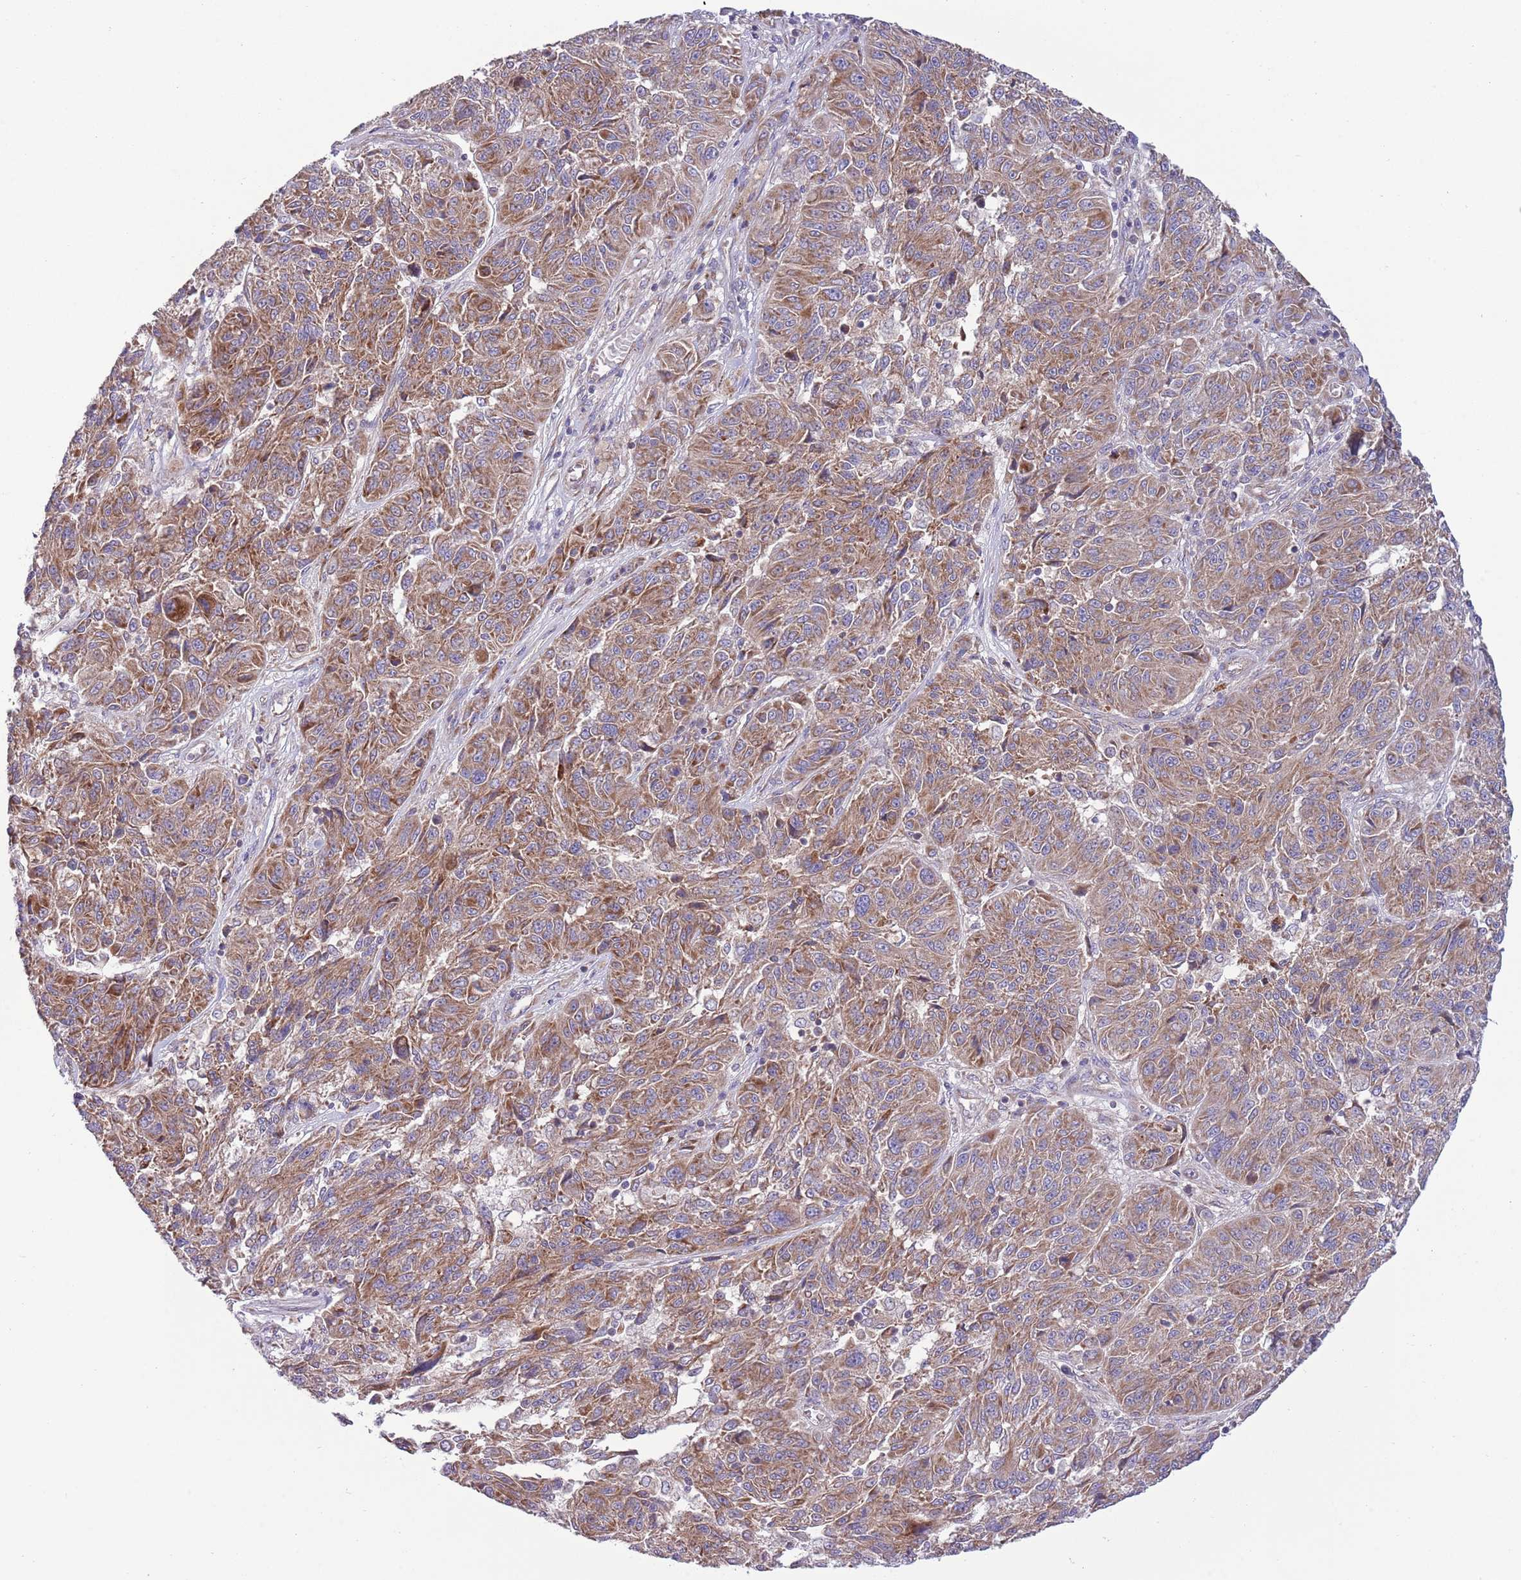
{"staining": {"intensity": "moderate", "quantity": ">75%", "location": "cytoplasmic/membranous"}, "tissue": "melanoma", "cell_type": "Tumor cells", "image_type": "cancer", "snomed": [{"axis": "morphology", "description": "Malignant melanoma, NOS"}, {"axis": "topography", "description": "Skin"}], "caption": "This is an image of immunohistochemistry (IHC) staining of melanoma, which shows moderate staining in the cytoplasmic/membranous of tumor cells.", "gene": "TOMM5", "patient": {"sex": "male", "age": 53}}